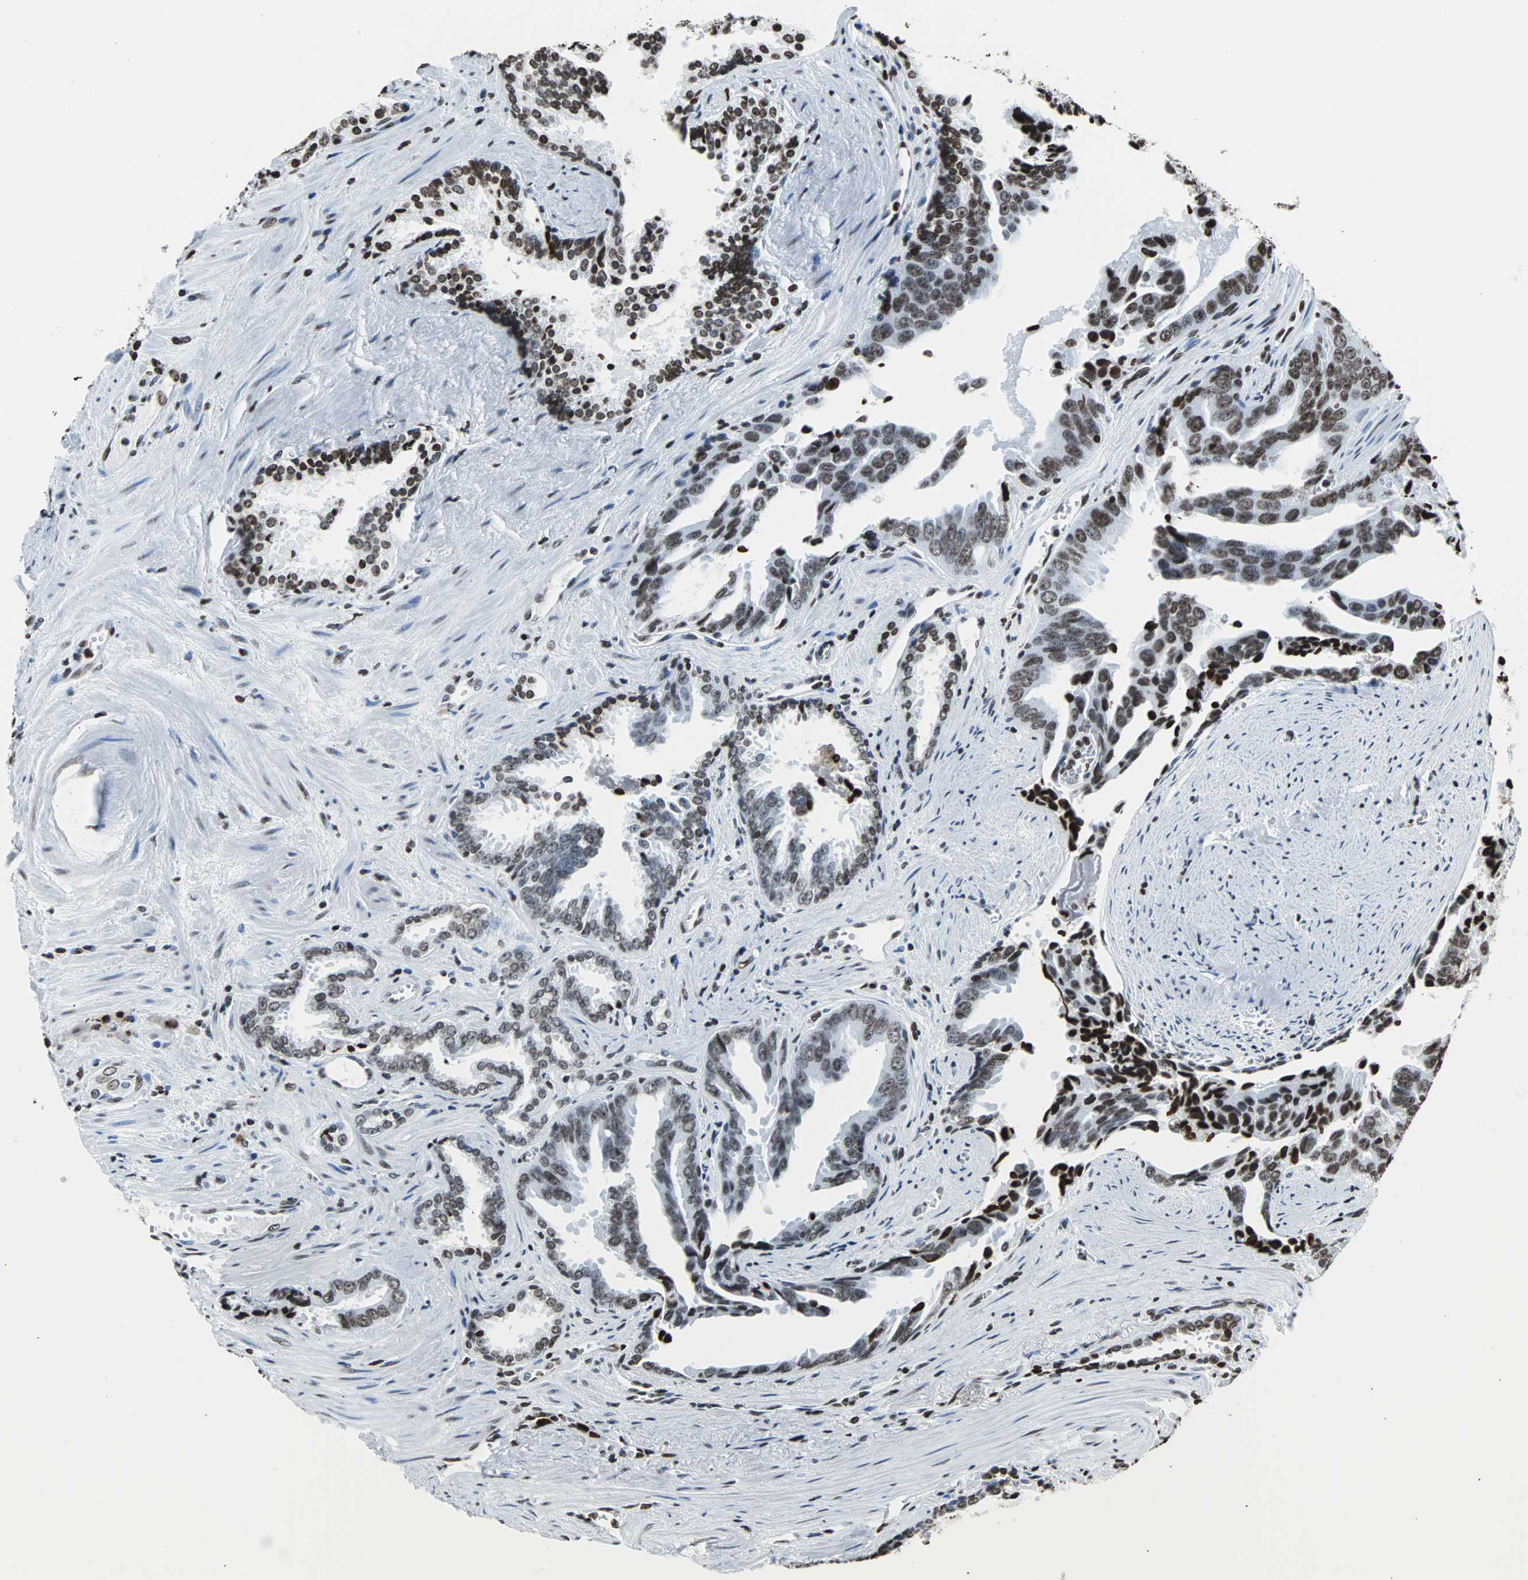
{"staining": {"intensity": "moderate", "quantity": ">75%", "location": "nuclear"}, "tissue": "prostate cancer", "cell_type": "Tumor cells", "image_type": "cancer", "snomed": [{"axis": "morphology", "description": "Adenocarcinoma, High grade"}, {"axis": "topography", "description": "Prostate"}], "caption": "Tumor cells display medium levels of moderate nuclear expression in about >75% of cells in prostate cancer (adenocarcinoma (high-grade)).", "gene": "H2BC18", "patient": {"sex": "male", "age": 67}}